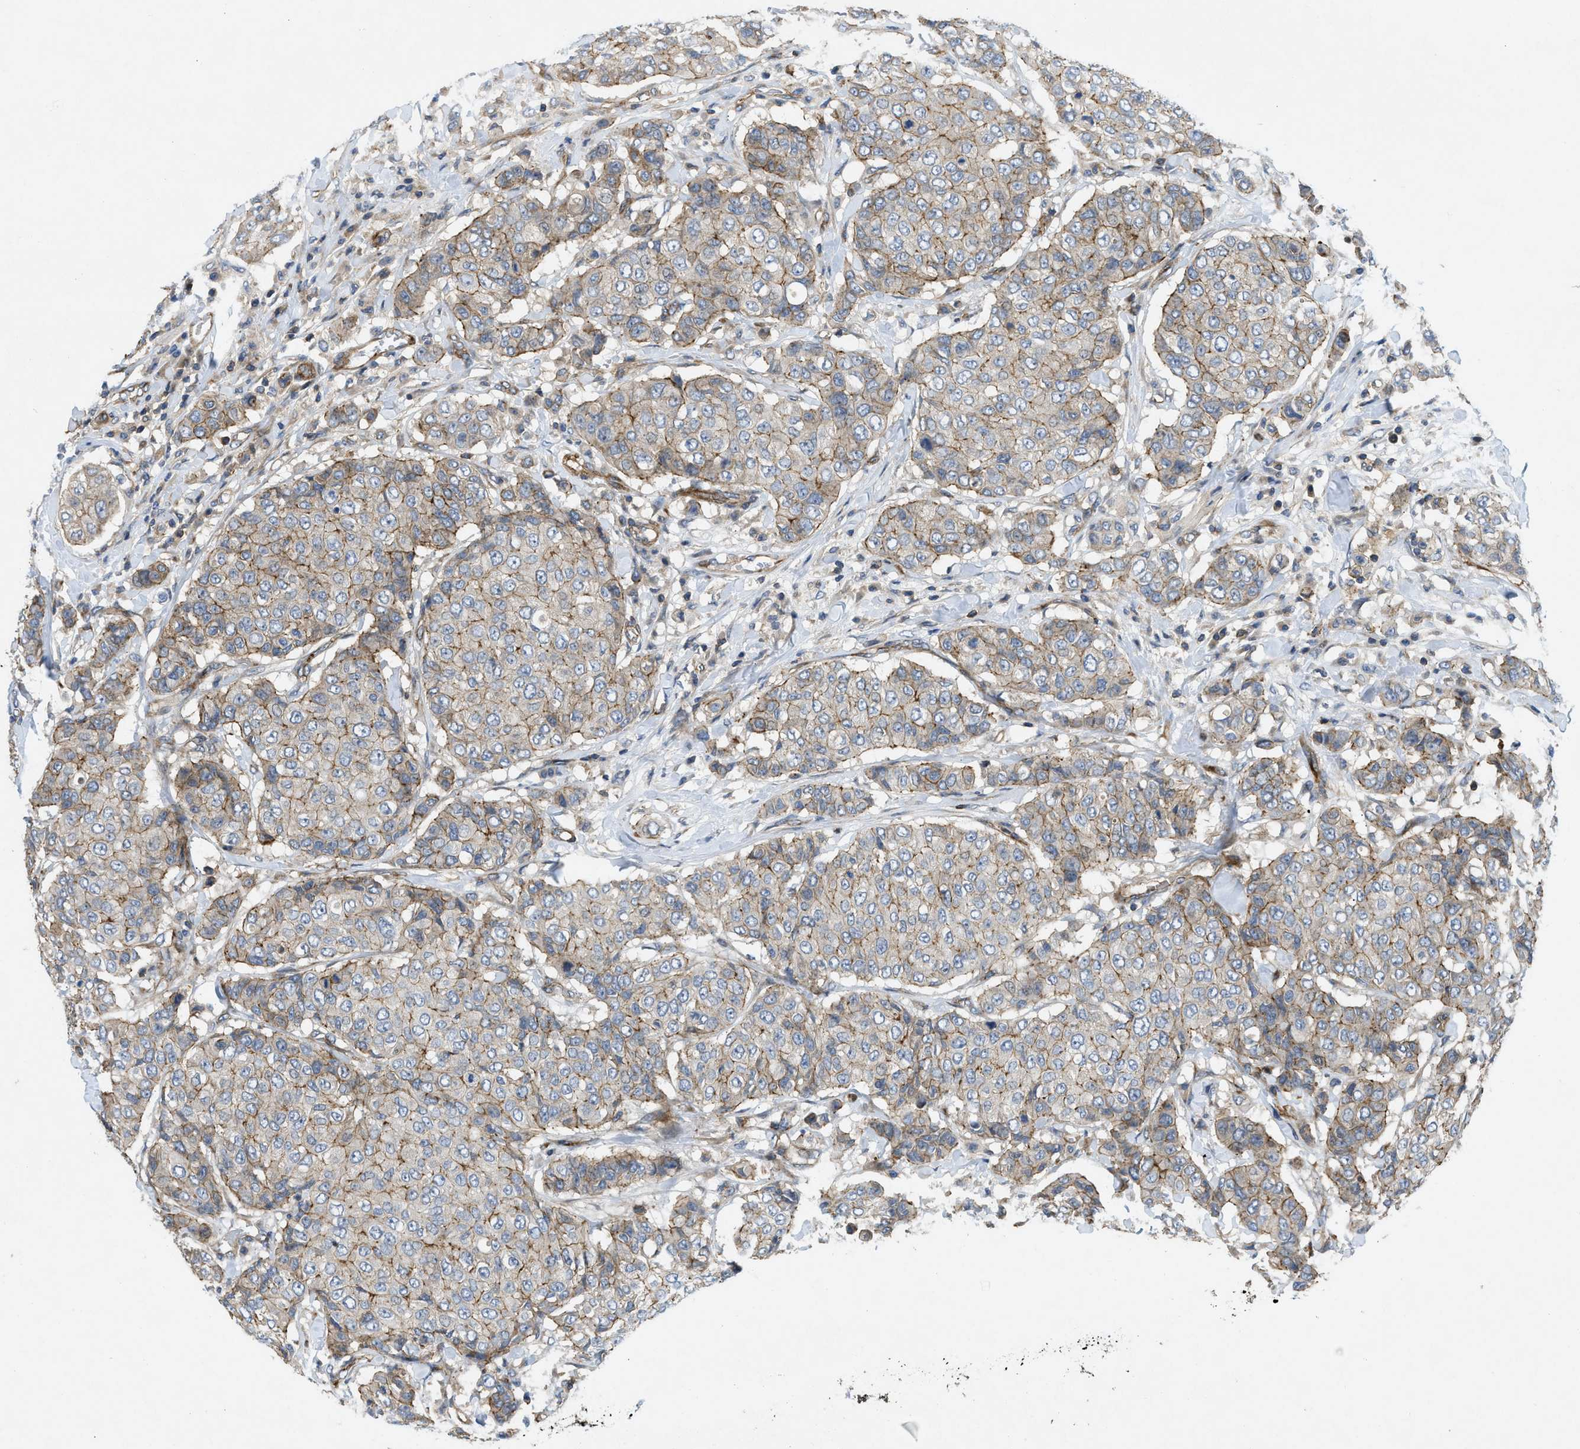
{"staining": {"intensity": "moderate", "quantity": "25%-75%", "location": "cytoplasmic/membranous"}, "tissue": "breast cancer", "cell_type": "Tumor cells", "image_type": "cancer", "snomed": [{"axis": "morphology", "description": "Duct carcinoma"}, {"axis": "topography", "description": "Breast"}], "caption": "Protein staining exhibits moderate cytoplasmic/membranous expression in approximately 25%-75% of tumor cells in breast cancer (invasive ductal carcinoma). The staining was performed using DAB (3,3'-diaminobenzidine) to visualize the protein expression in brown, while the nuclei were stained in blue with hematoxylin (Magnification: 20x).", "gene": "NYNRIN", "patient": {"sex": "female", "age": 27}}